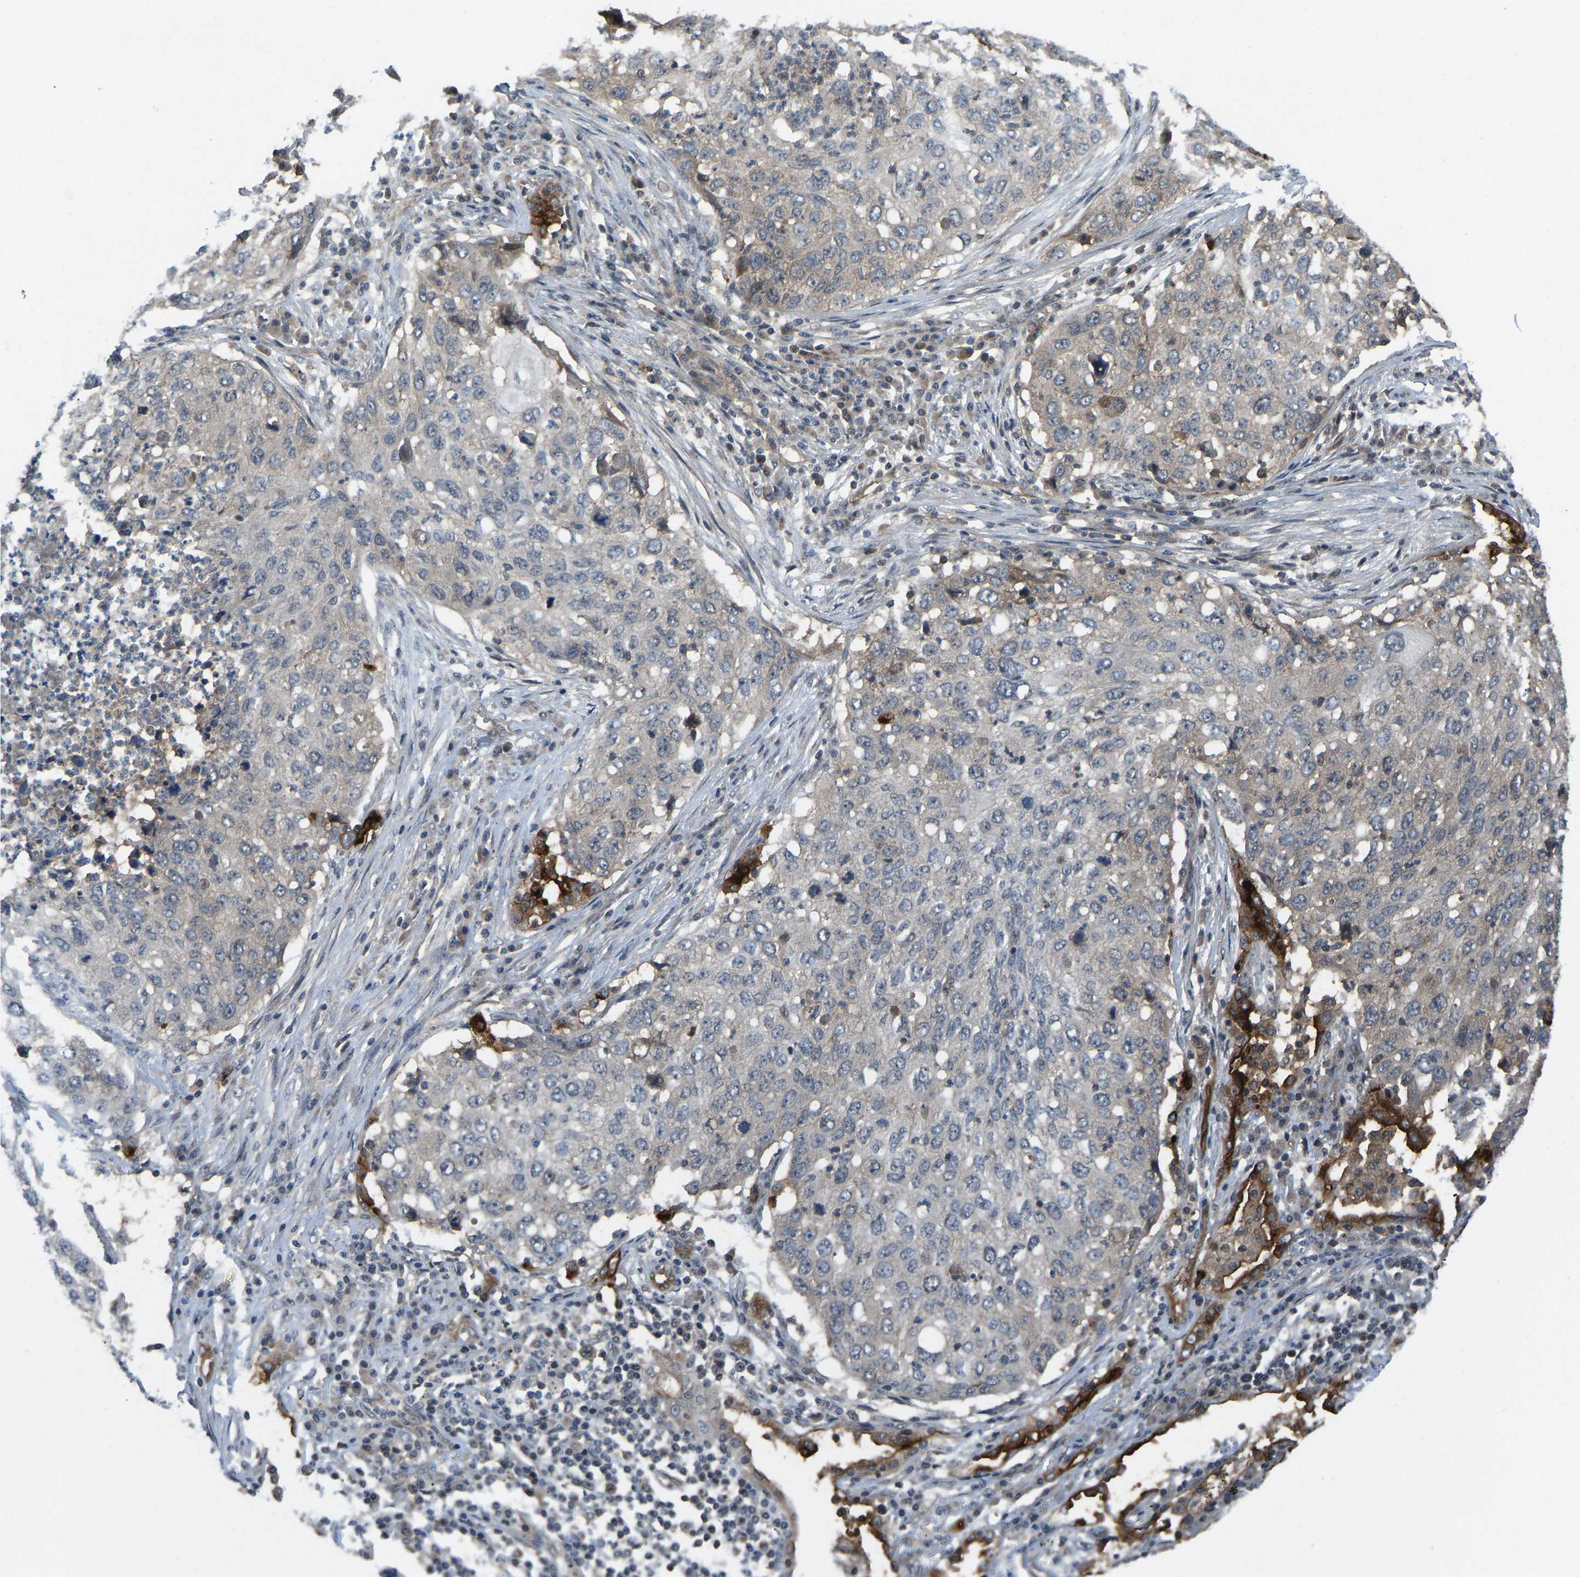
{"staining": {"intensity": "weak", "quantity": "<25%", "location": "cytoplasmic/membranous"}, "tissue": "lung cancer", "cell_type": "Tumor cells", "image_type": "cancer", "snomed": [{"axis": "morphology", "description": "Squamous cell carcinoma, NOS"}, {"axis": "topography", "description": "Lung"}], "caption": "This is an IHC micrograph of human squamous cell carcinoma (lung). There is no staining in tumor cells.", "gene": "CCT8", "patient": {"sex": "female", "age": 63}}